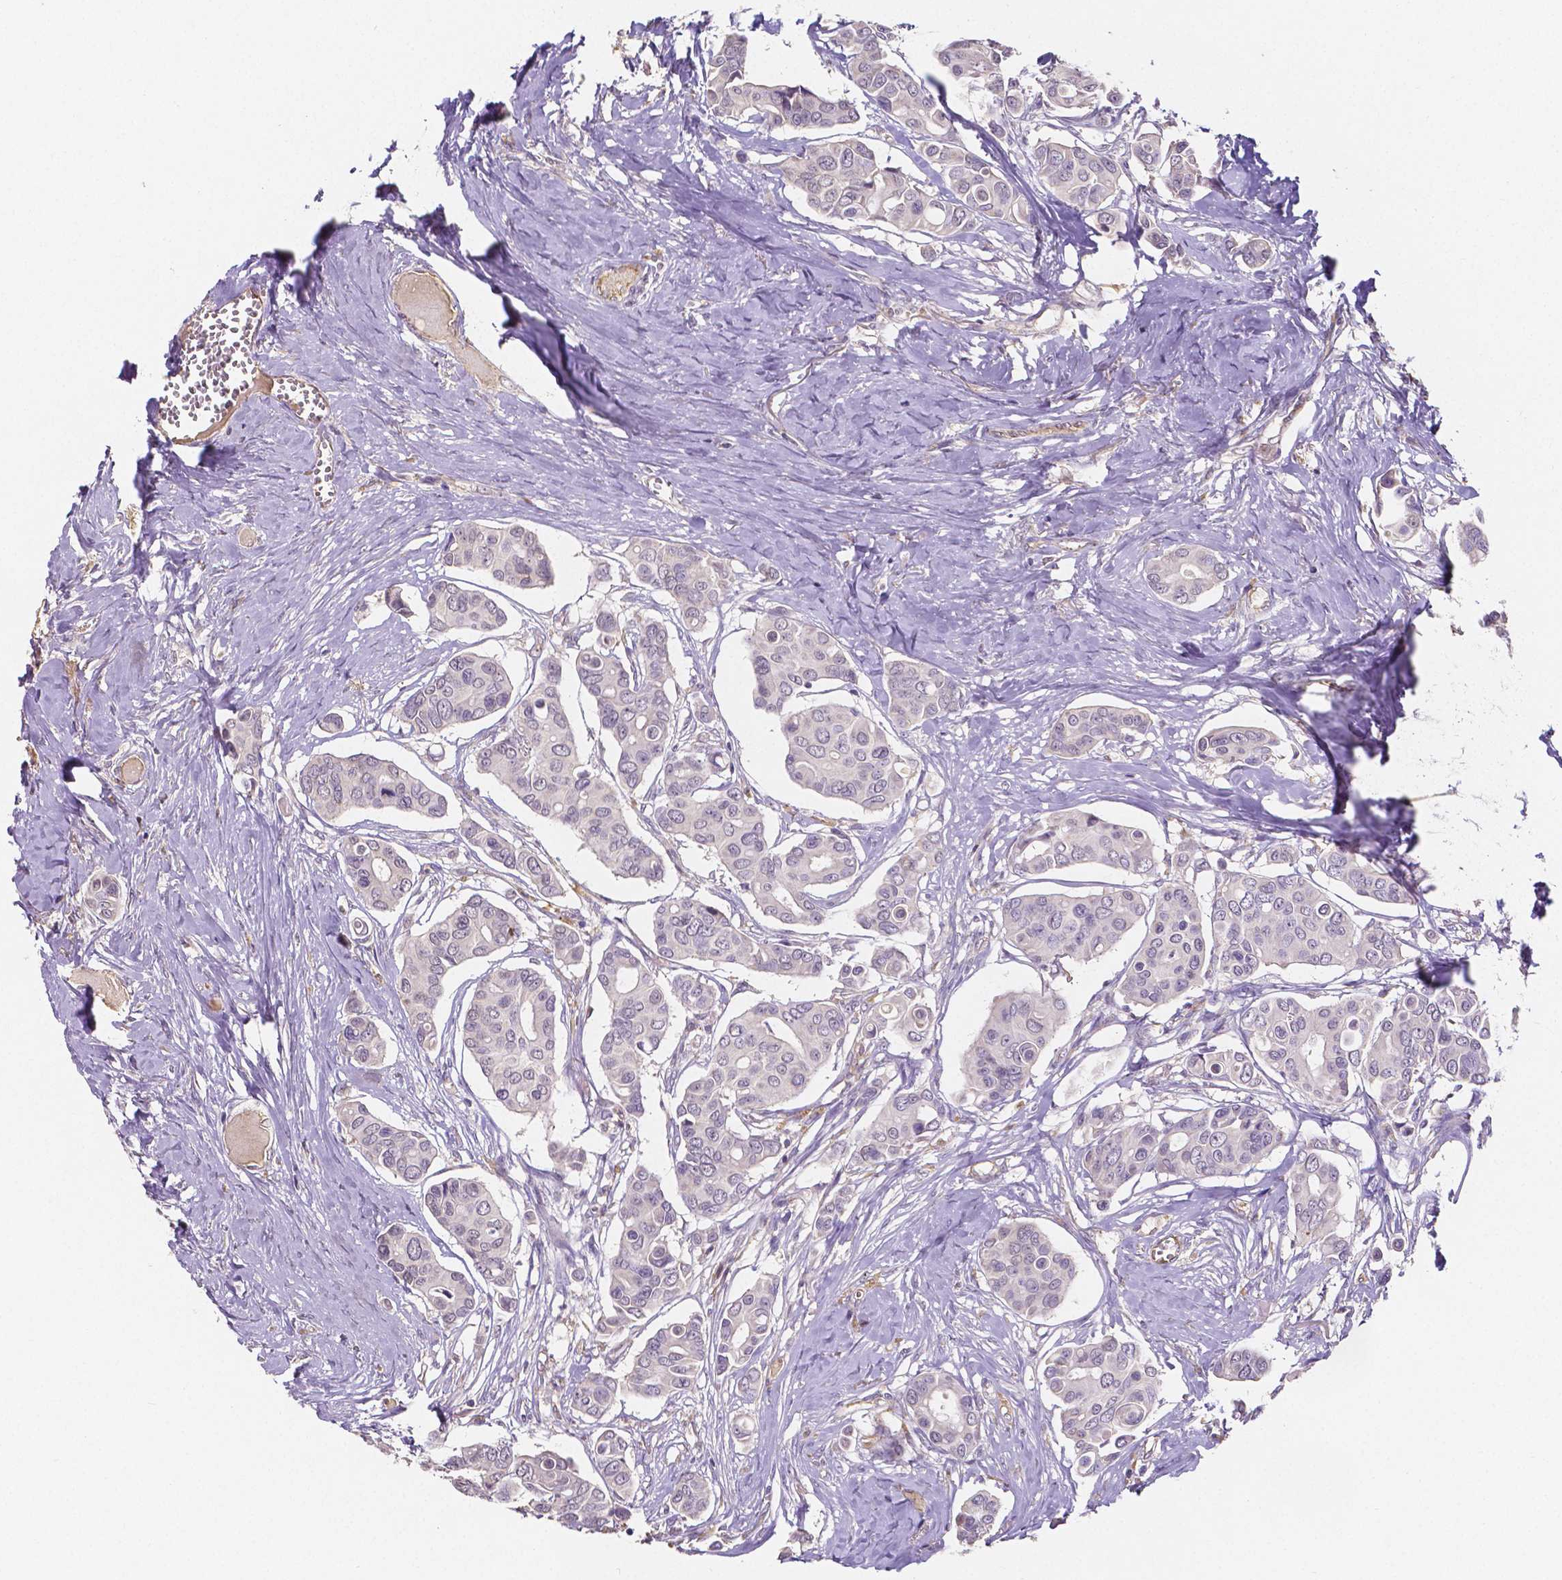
{"staining": {"intensity": "negative", "quantity": "none", "location": "none"}, "tissue": "breast cancer", "cell_type": "Tumor cells", "image_type": "cancer", "snomed": [{"axis": "morphology", "description": "Duct carcinoma"}, {"axis": "topography", "description": "Breast"}], "caption": "Tumor cells show no significant protein expression in breast cancer.", "gene": "ELAVL2", "patient": {"sex": "female", "age": 54}}